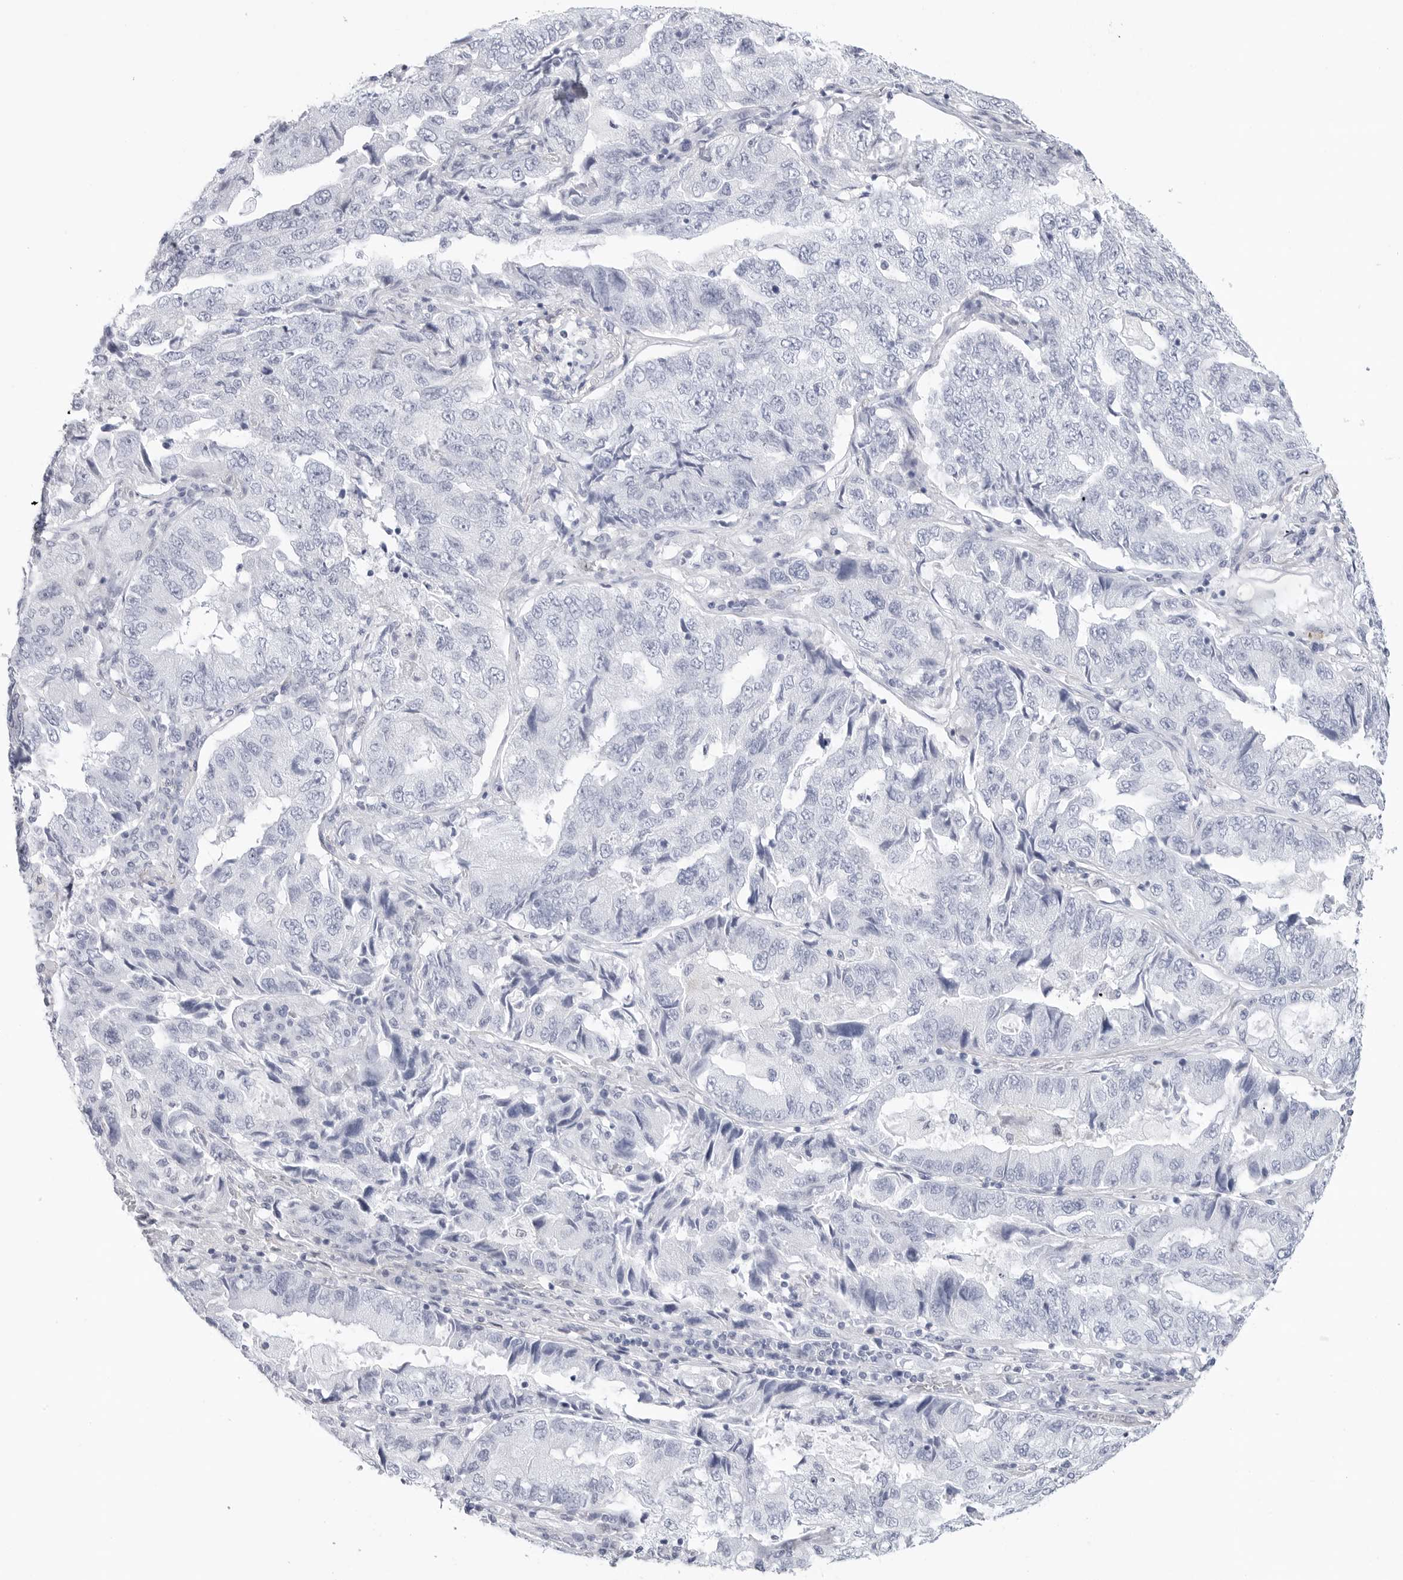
{"staining": {"intensity": "negative", "quantity": "none", "location": "none"}, "tissue": "lung cancer", "cell_type": "Tumor cells", "image_type": "cancer", "snomed": [{"axis": "morphology", "description": "Adenocarcinoma, NOS"}, {"axis": "topography", "description": "Lung"}], "caption": "Immunohistochemistry of lung cancer (adenocarcinoma) reveals no staining in tumor cells. Nuclei are stained in blue.", "gene": "SLC19A1", "patient": {"sex": "female", "age": 51}}